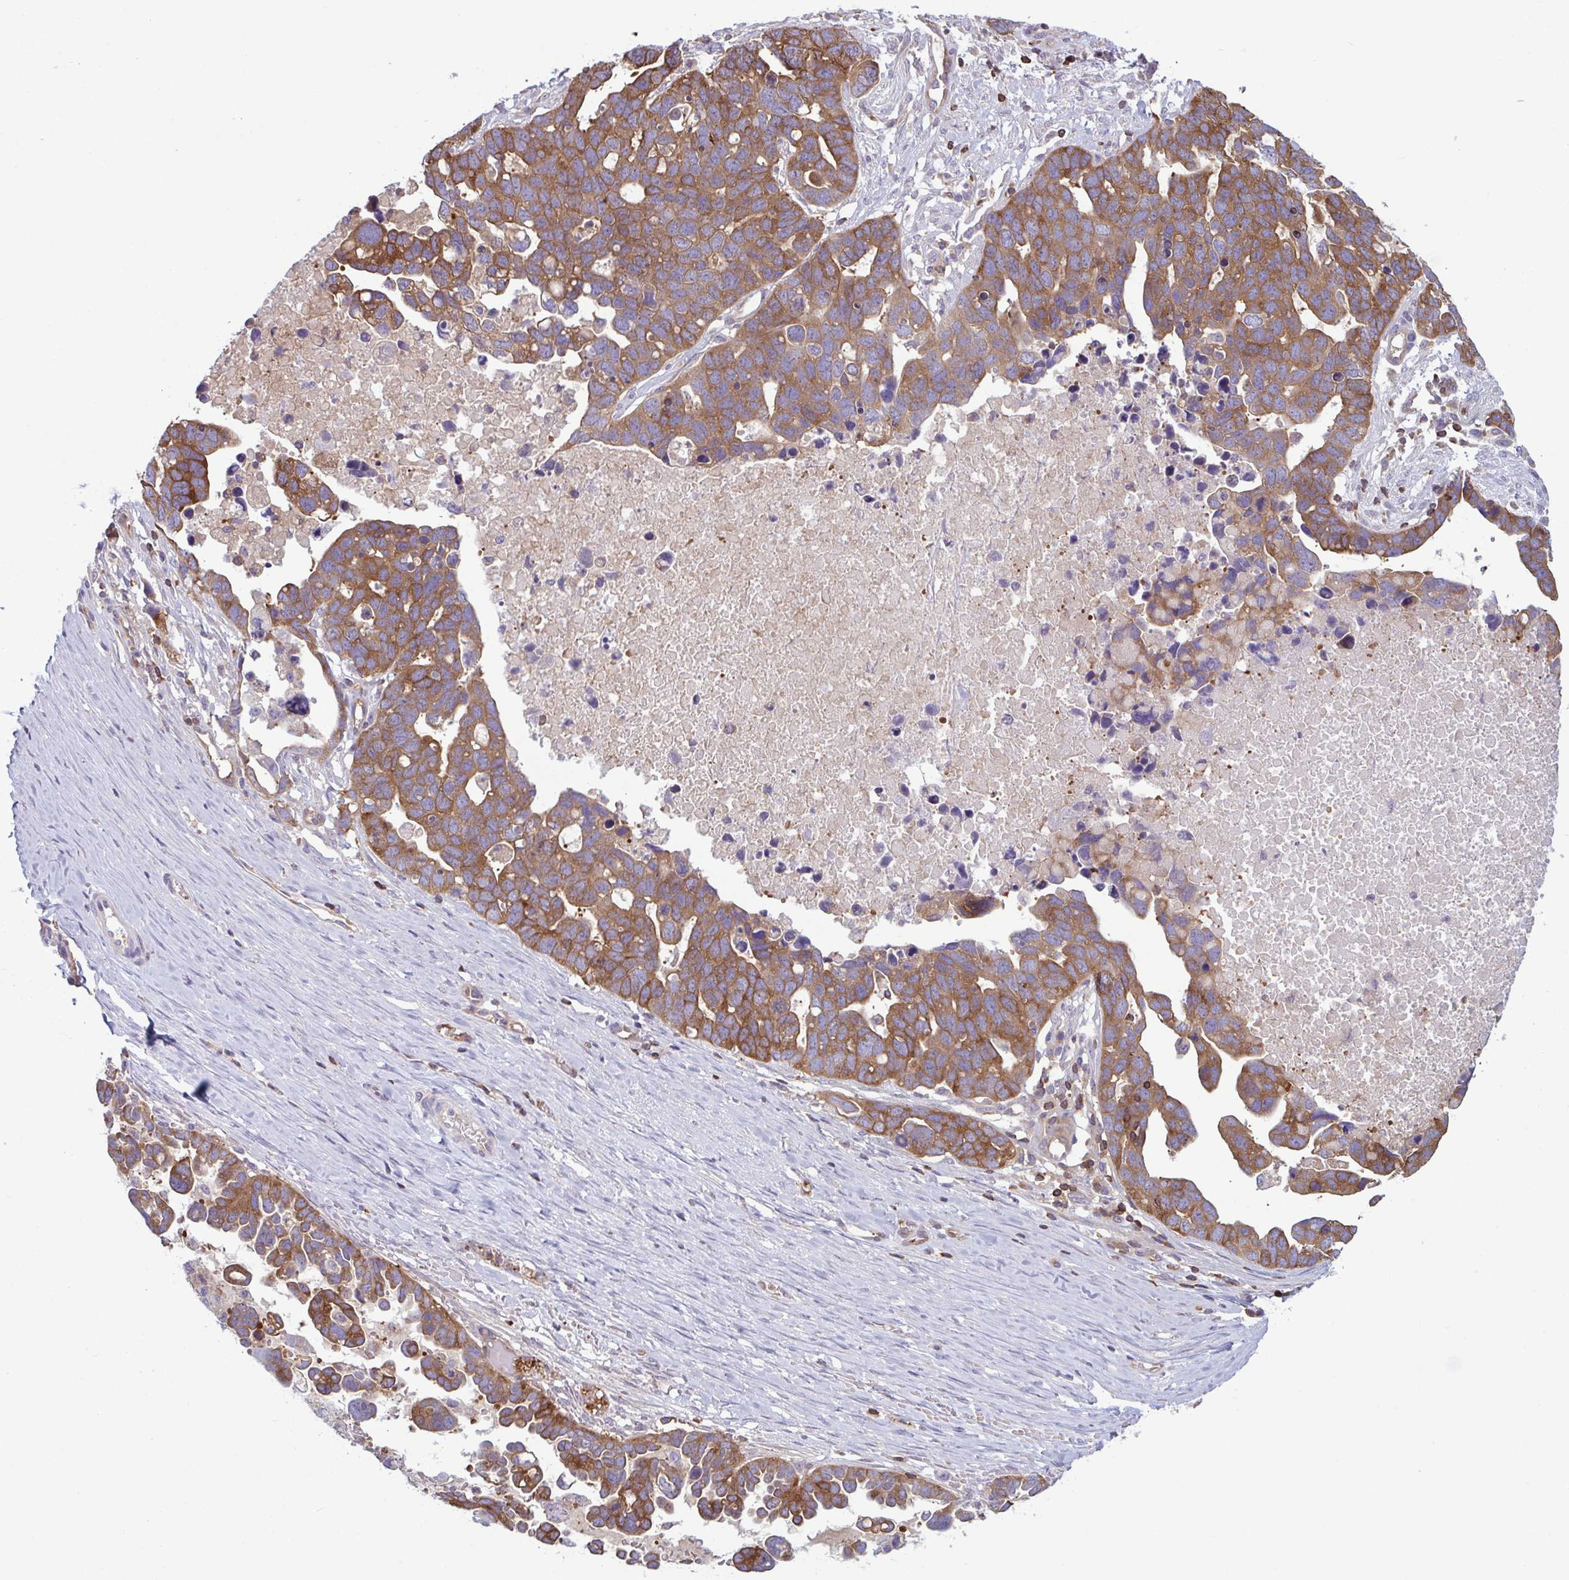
{"staining": {"intensity": "moderate", "quantity": ">75%", "location": "cytoplasmic/membranous"}, "tissue": "ovarian cancer", "cell_type": "Tumor cells", "image_type": "cancer", "snomed": [{"axis": "morphology", "description": "Cystadenocarcinoma, serous, NOS"}, {"axis": "topography", "description": "Ovary"}], "caption": "Ovarian serous cystadenocarcinoma tissue reveals moderate cytoplasmic/membranous staining in approximately >75% of tumor cells, visualized by immunohistochemistry.", "gene": "TSC22D3", "patient": {"sex": "female", "age": 54}}